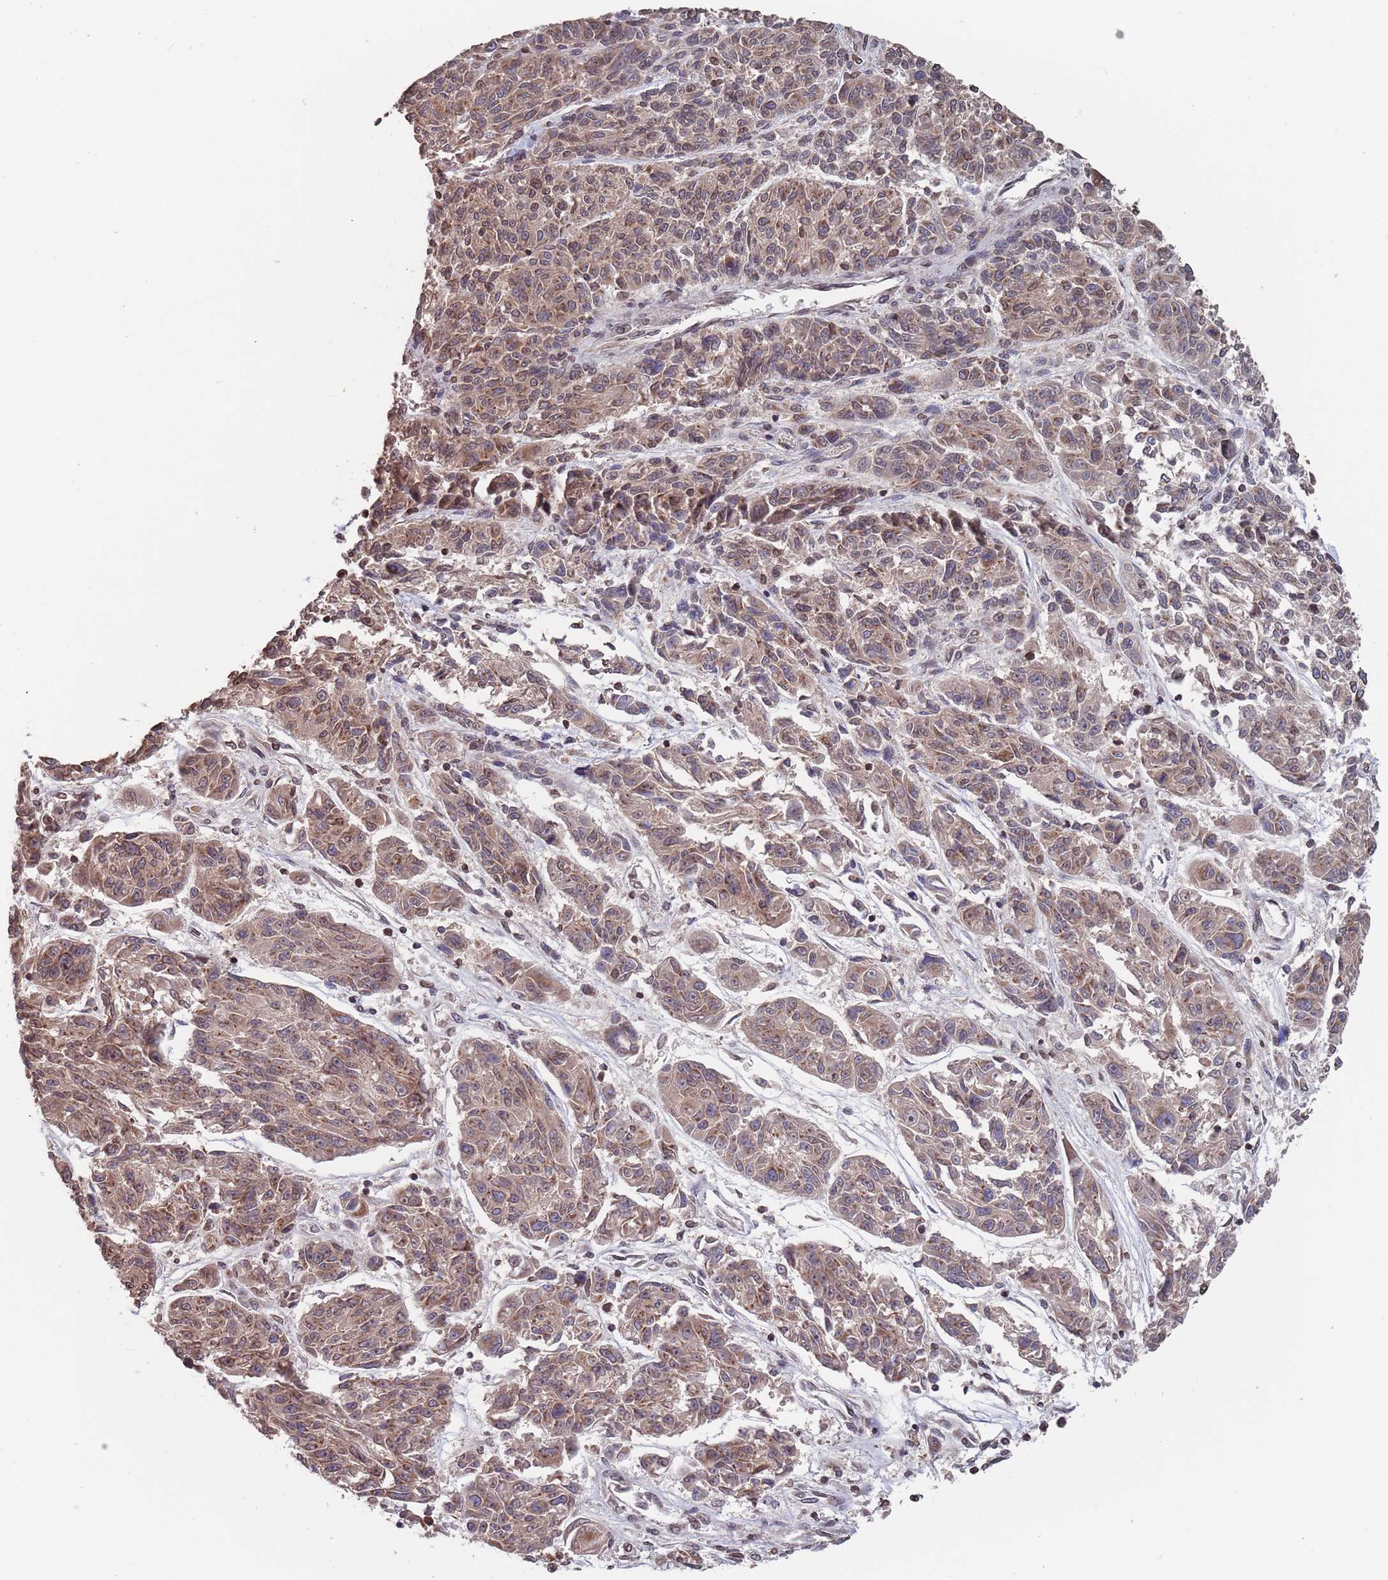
{"staining": {"intensity": "moderate", "quantity": ">75%", "location": "cytoplasmic/membranous,nuclear"}, "tissue": "melanoma", "cell_type": "Tumor cells", "image_type": "cancer", "snomed": [{"axis": "morphology", "description": "Malignant melanoma, NOS"}, {"axis": "topography", "description": "Skin"}], "caption": "Brown immunohistochemical staining in human melanoma displays moderate cytoplasmic/membranous and nuclear expression in about >75% of tumor cells.", "gene": "SDHAF3", "patient": {"sex": "male", "age": 53}}